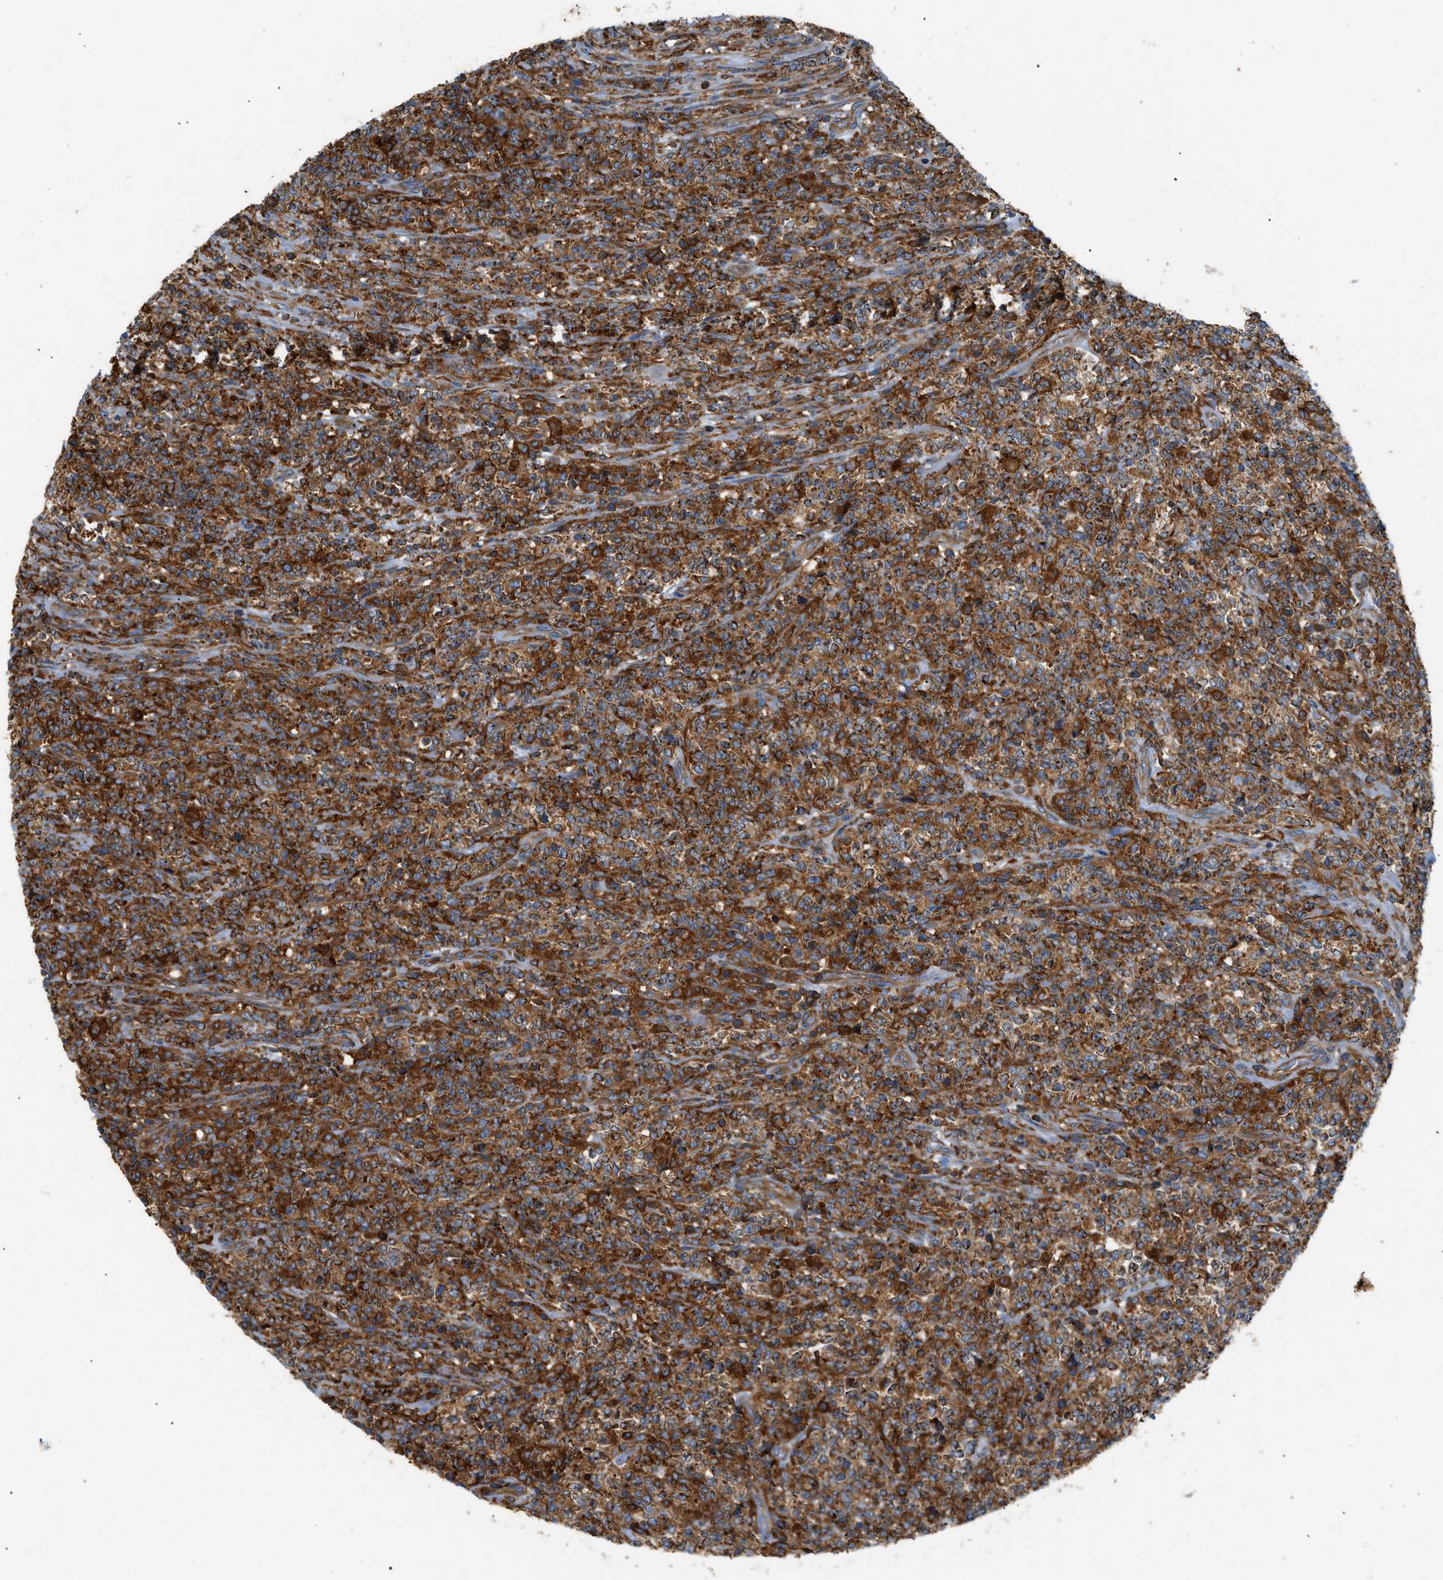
{"staining": {"intensity": "strong", "quantity": ">75%", "location": "cytoplasmic/membranous"}, "tissue": "lymphoma", "cell_type": "Tumor cells", "image_type": "cancer", "snomed": [{"axis": "morphology", "description": "Malignant lymphoma, non-Hodgkin's type, High grade"}, {"axis": "topography", "description": "Soft tissue"}], "caption": "Immunohistochemical staining of lymphoma reveals high levels of strong cytoplasmic/membranous positivity in about >75% of tumor cells.", "gene": "GPAT4", "patient": {"sex": "male", "age": 18}}